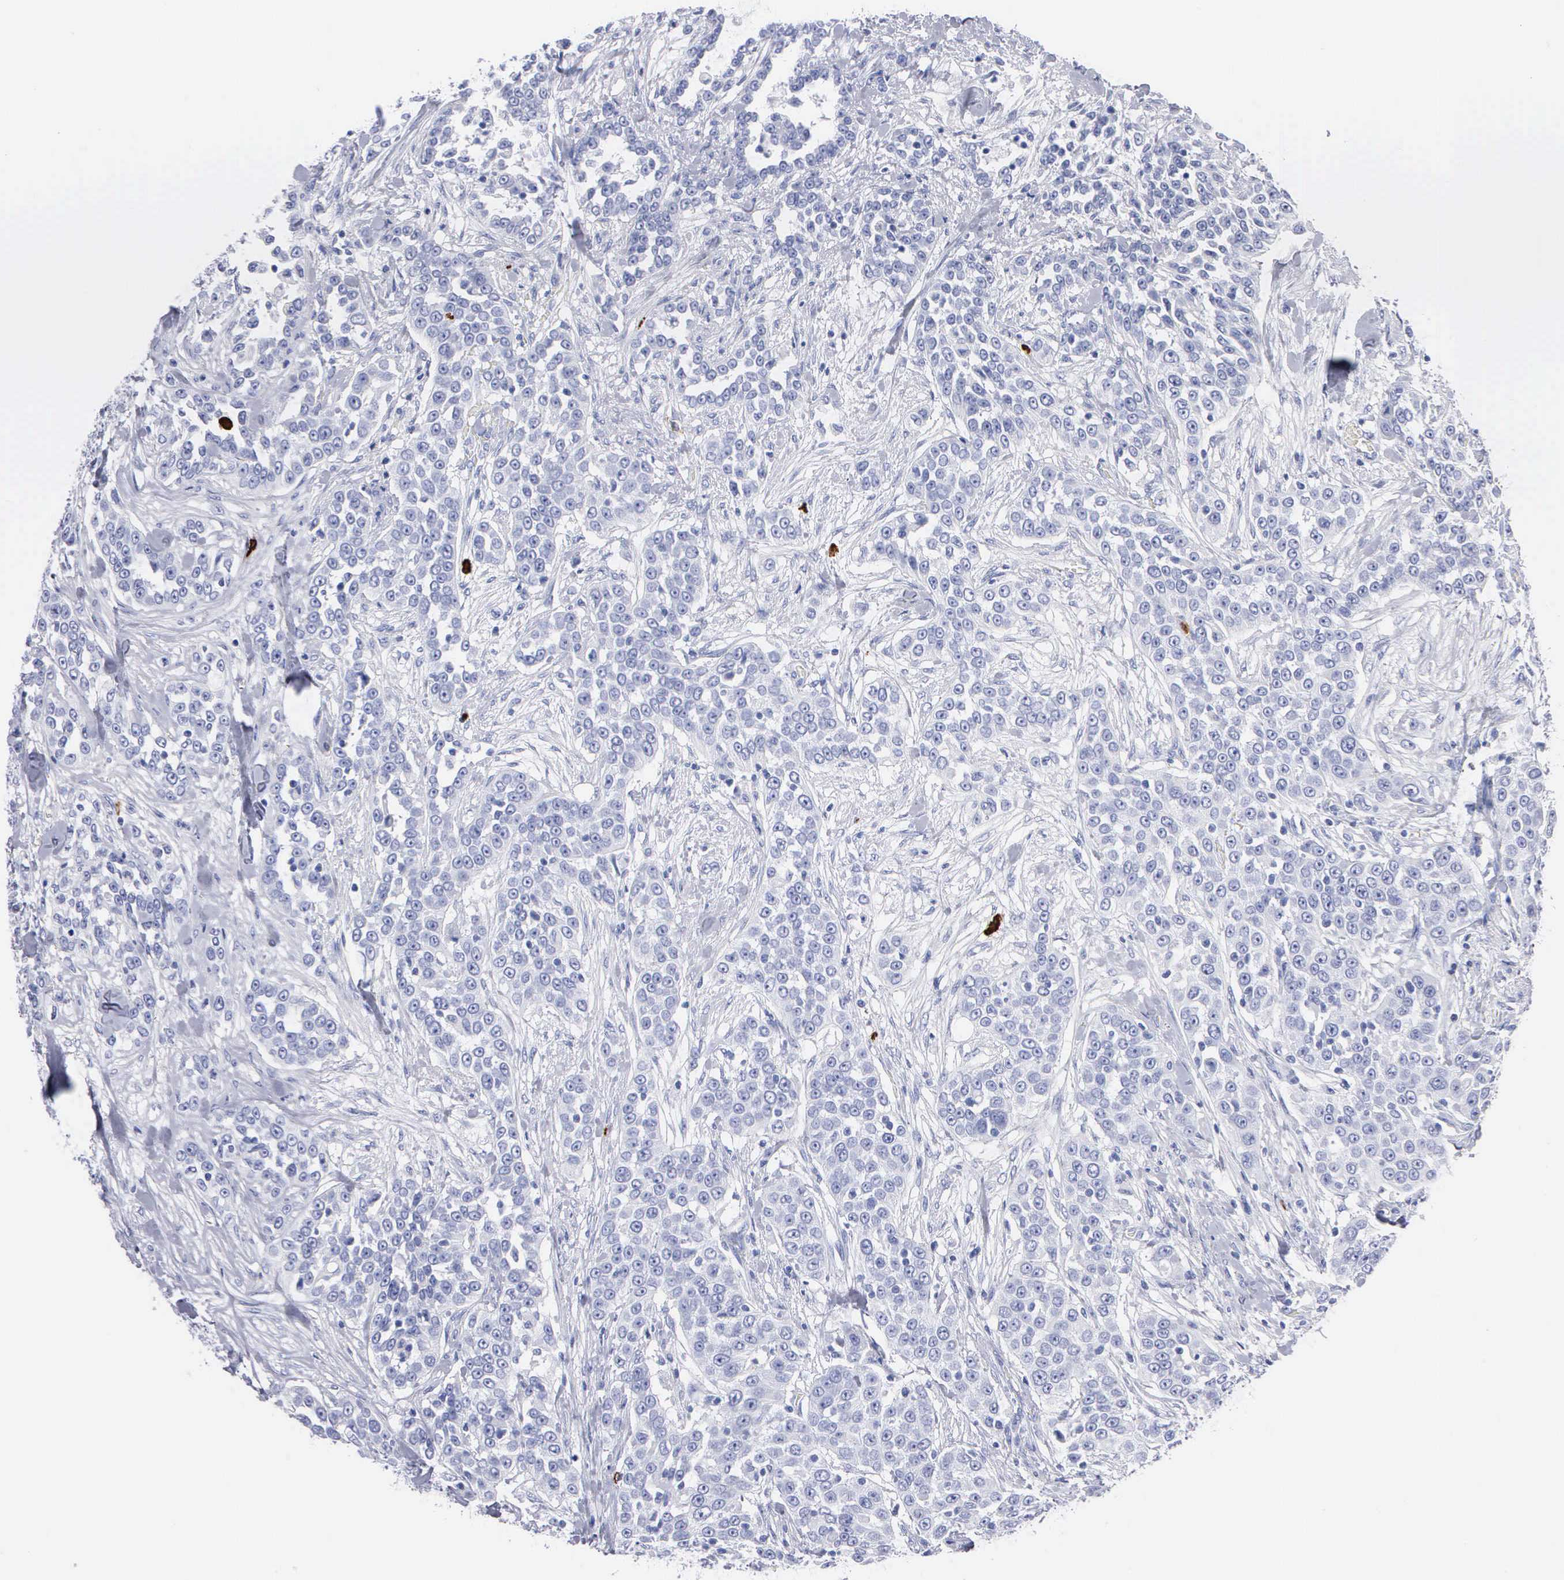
{"staining": {"intensity": "negative", "quantity": "none", "location": "none"}, "tissue": "urothelial cancer", "cell_type": "Tumor cells", "image_type": "cancer", "snomed": [{"axis": "morphology", "description": "Urothelial carcinoma, High grade"}, {"axis": "topography", "description": "Urinary bladder"}], "caption": "Immunohistochemical staining of human urothelial carcinoma (high-grade) reveals no significant staining in tumor cells. The staining was performed using DAB to visualize the protein expression in brown, while the nuclei were stained in blue with hematoxylin (Magnification: 20x).", "gene": "CTSG", "patient": {"sex": "female", "age": 80}}